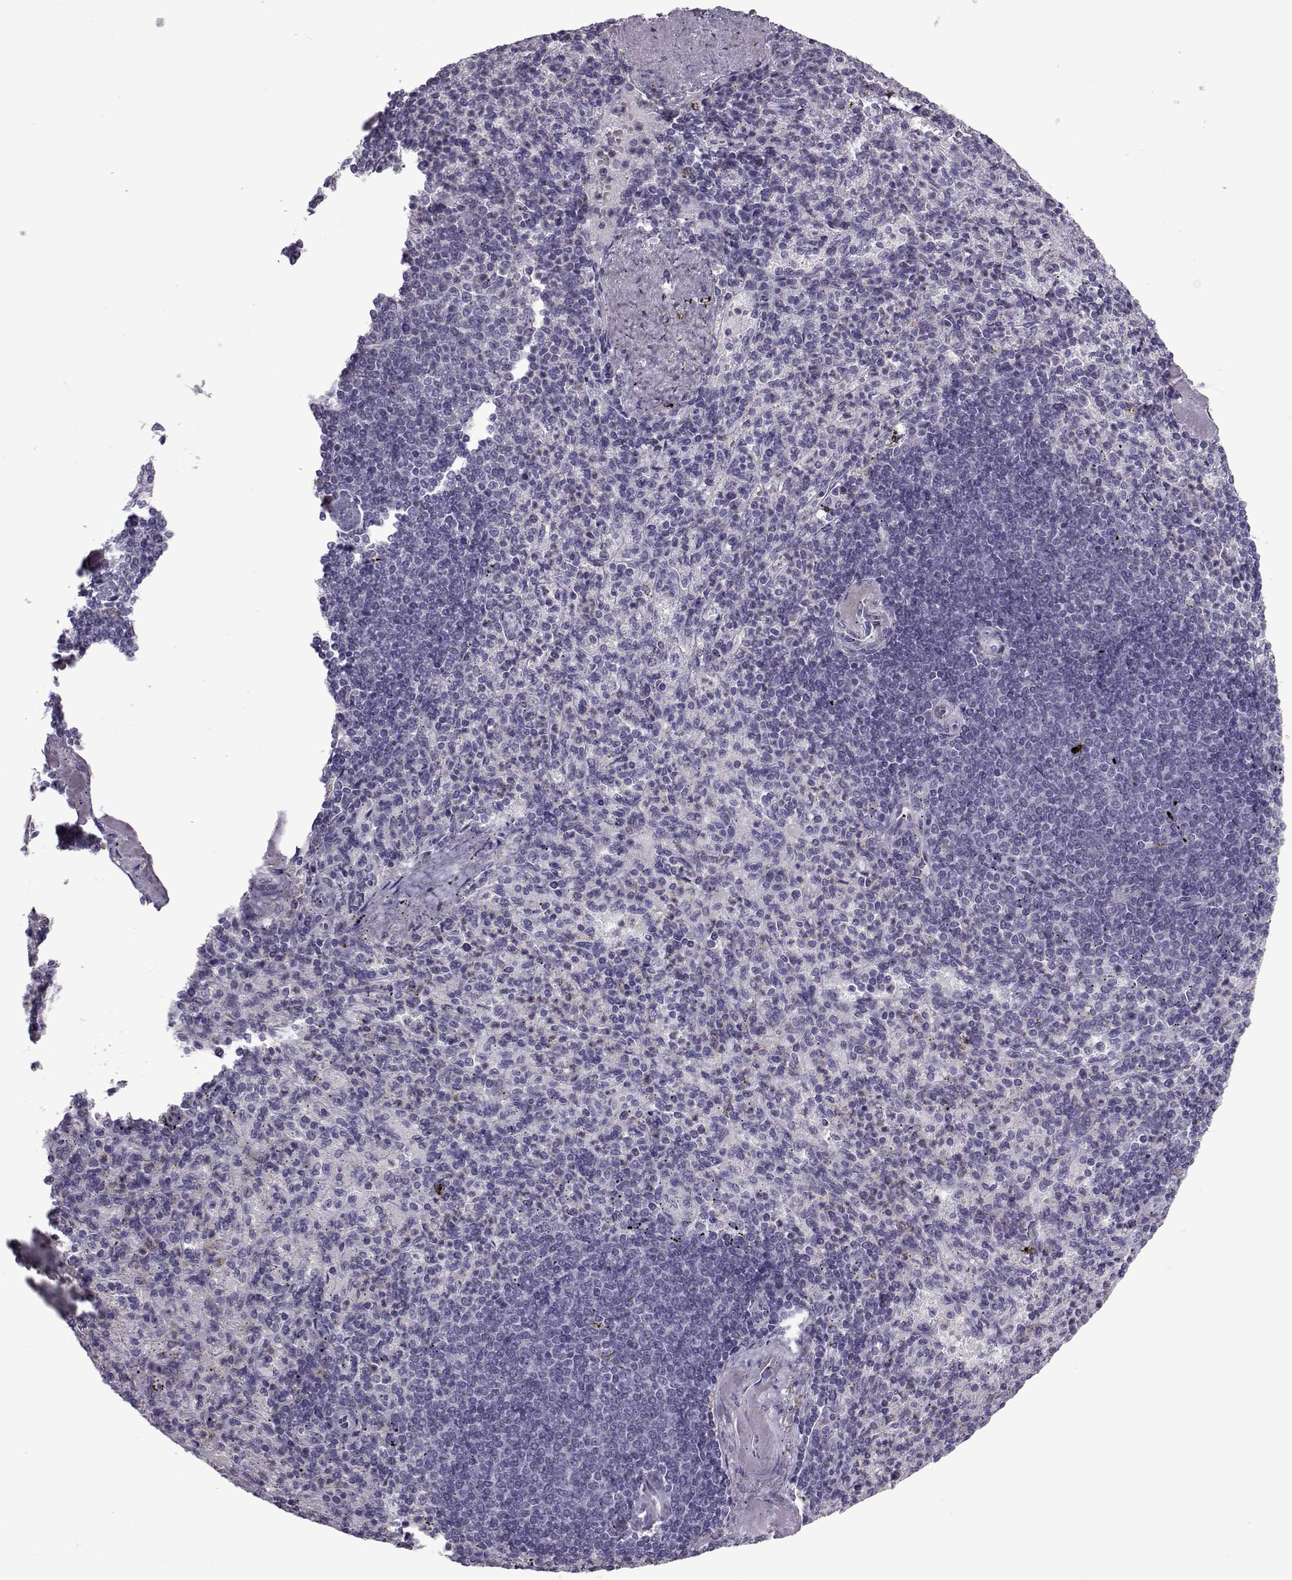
{"staining": {"intensity": "negative", "quantity": "none", "location": "none"}, "tissue": "spleen", "cell_type": "Cells in red pulp", "image_type": "normal", "snomed": [{"axis": "morphology", "description": "Normal tissue, NOS"}, {"axis": "topography", "description": "Spleen"}], "caption": "Protein analysis of unremarkable spleen shows no significant positivity in cells in red pulp.", "gene": "ASRGL1", "patient": {"sex": "female", "age": 74}}